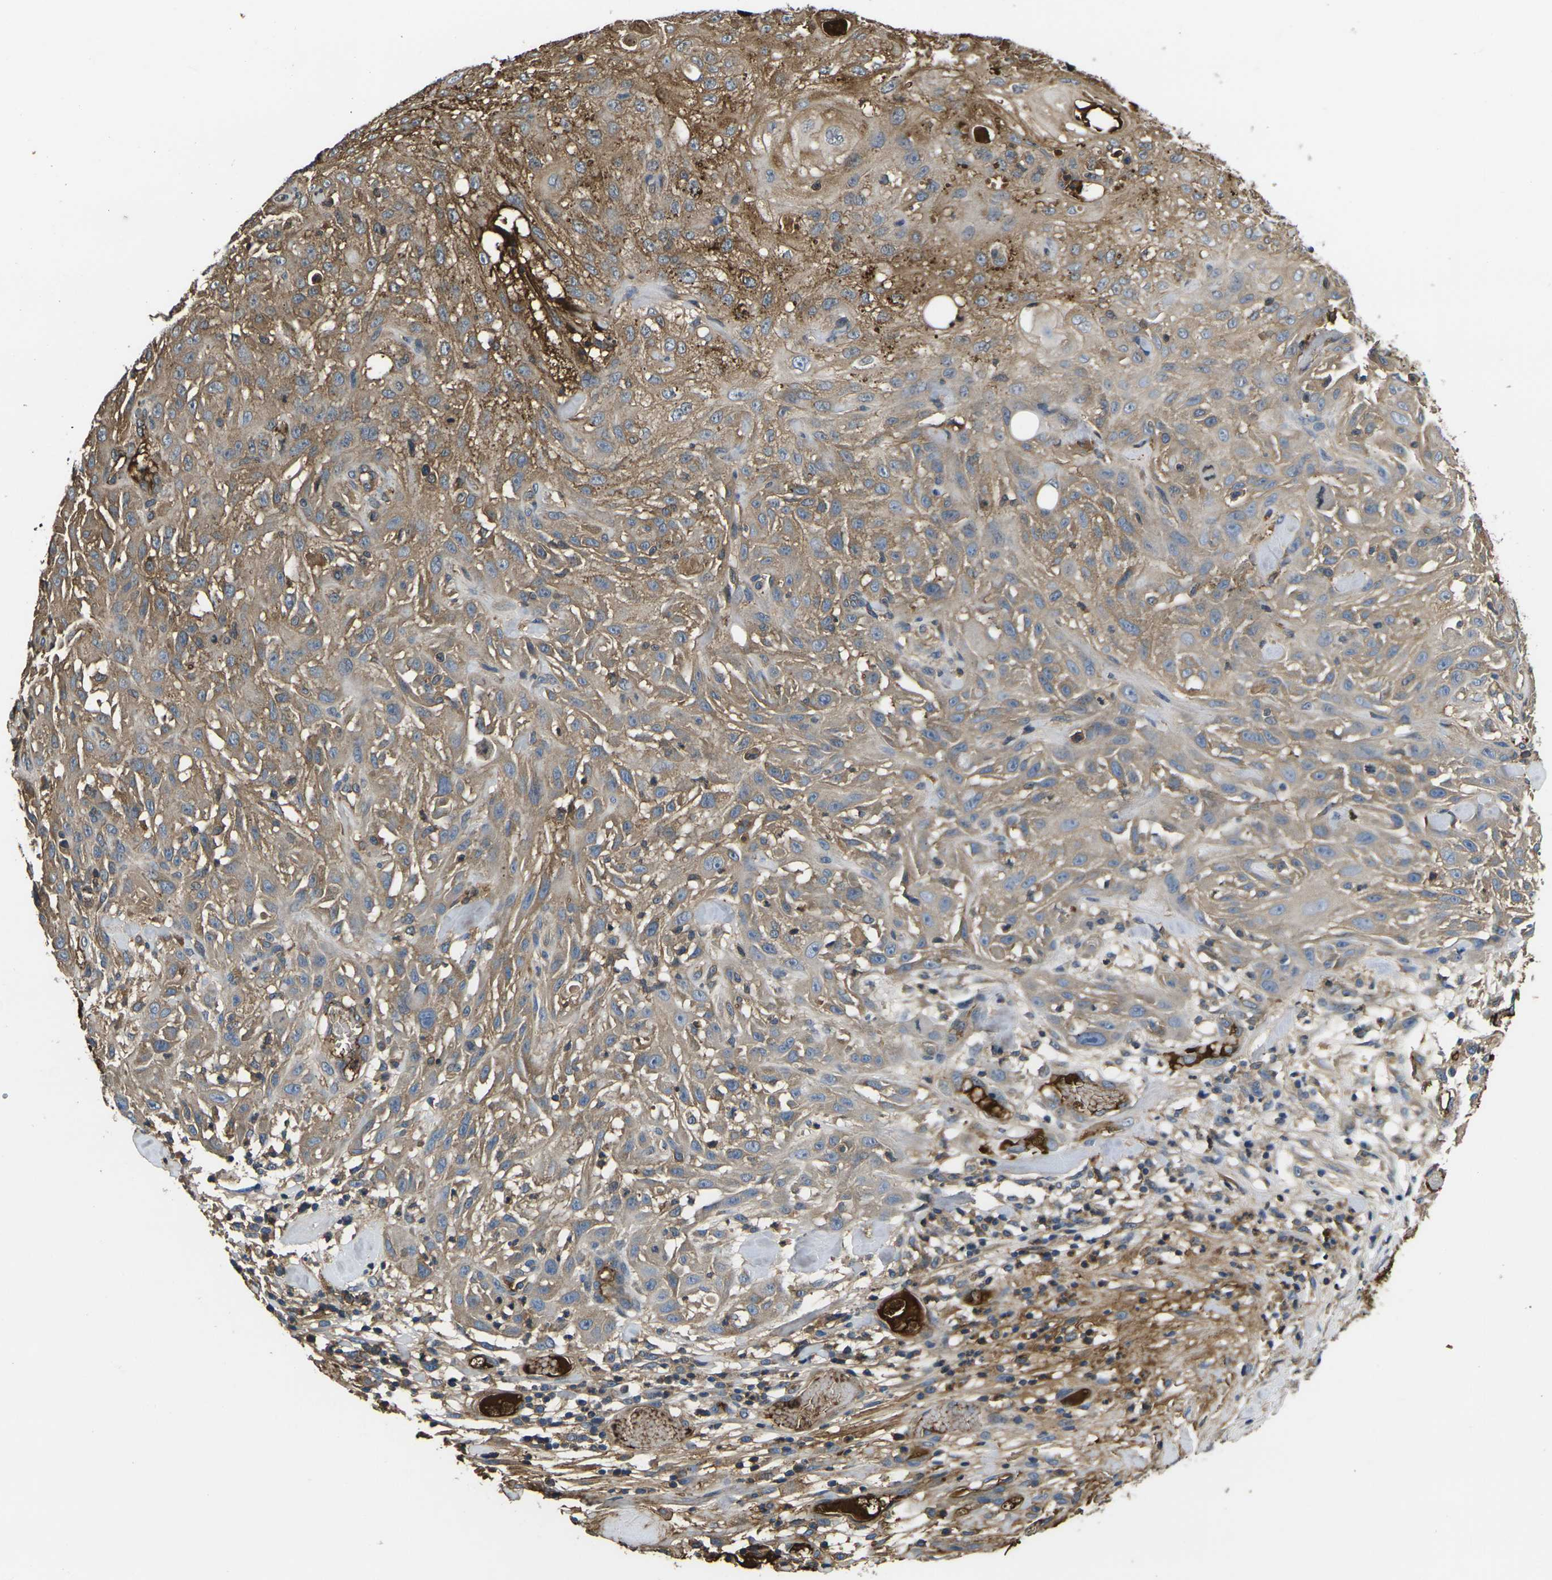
{"staining": {"intensity": "moderate", "quantity": ">75%", "location": "cytoplasmic/membranous"}, "tissue": "skin cancer", "cell_type": "Tumor cells", "image_type": "cancer", "snomed": [{"axis": "morphology", "description": "Squamous cell carcinoma, NOS"}, {"axis": "topography", "description": "Skin"}], "caption": "Squamous cell carcinoma (skin) tissue demonstrates moderate cytoplasmic/membranous positivity in about >75% of tumor cells, visualized by immunohistochemistry.", "gene": "HSPG2", "patient": {"sex": "male", "age": 75}}